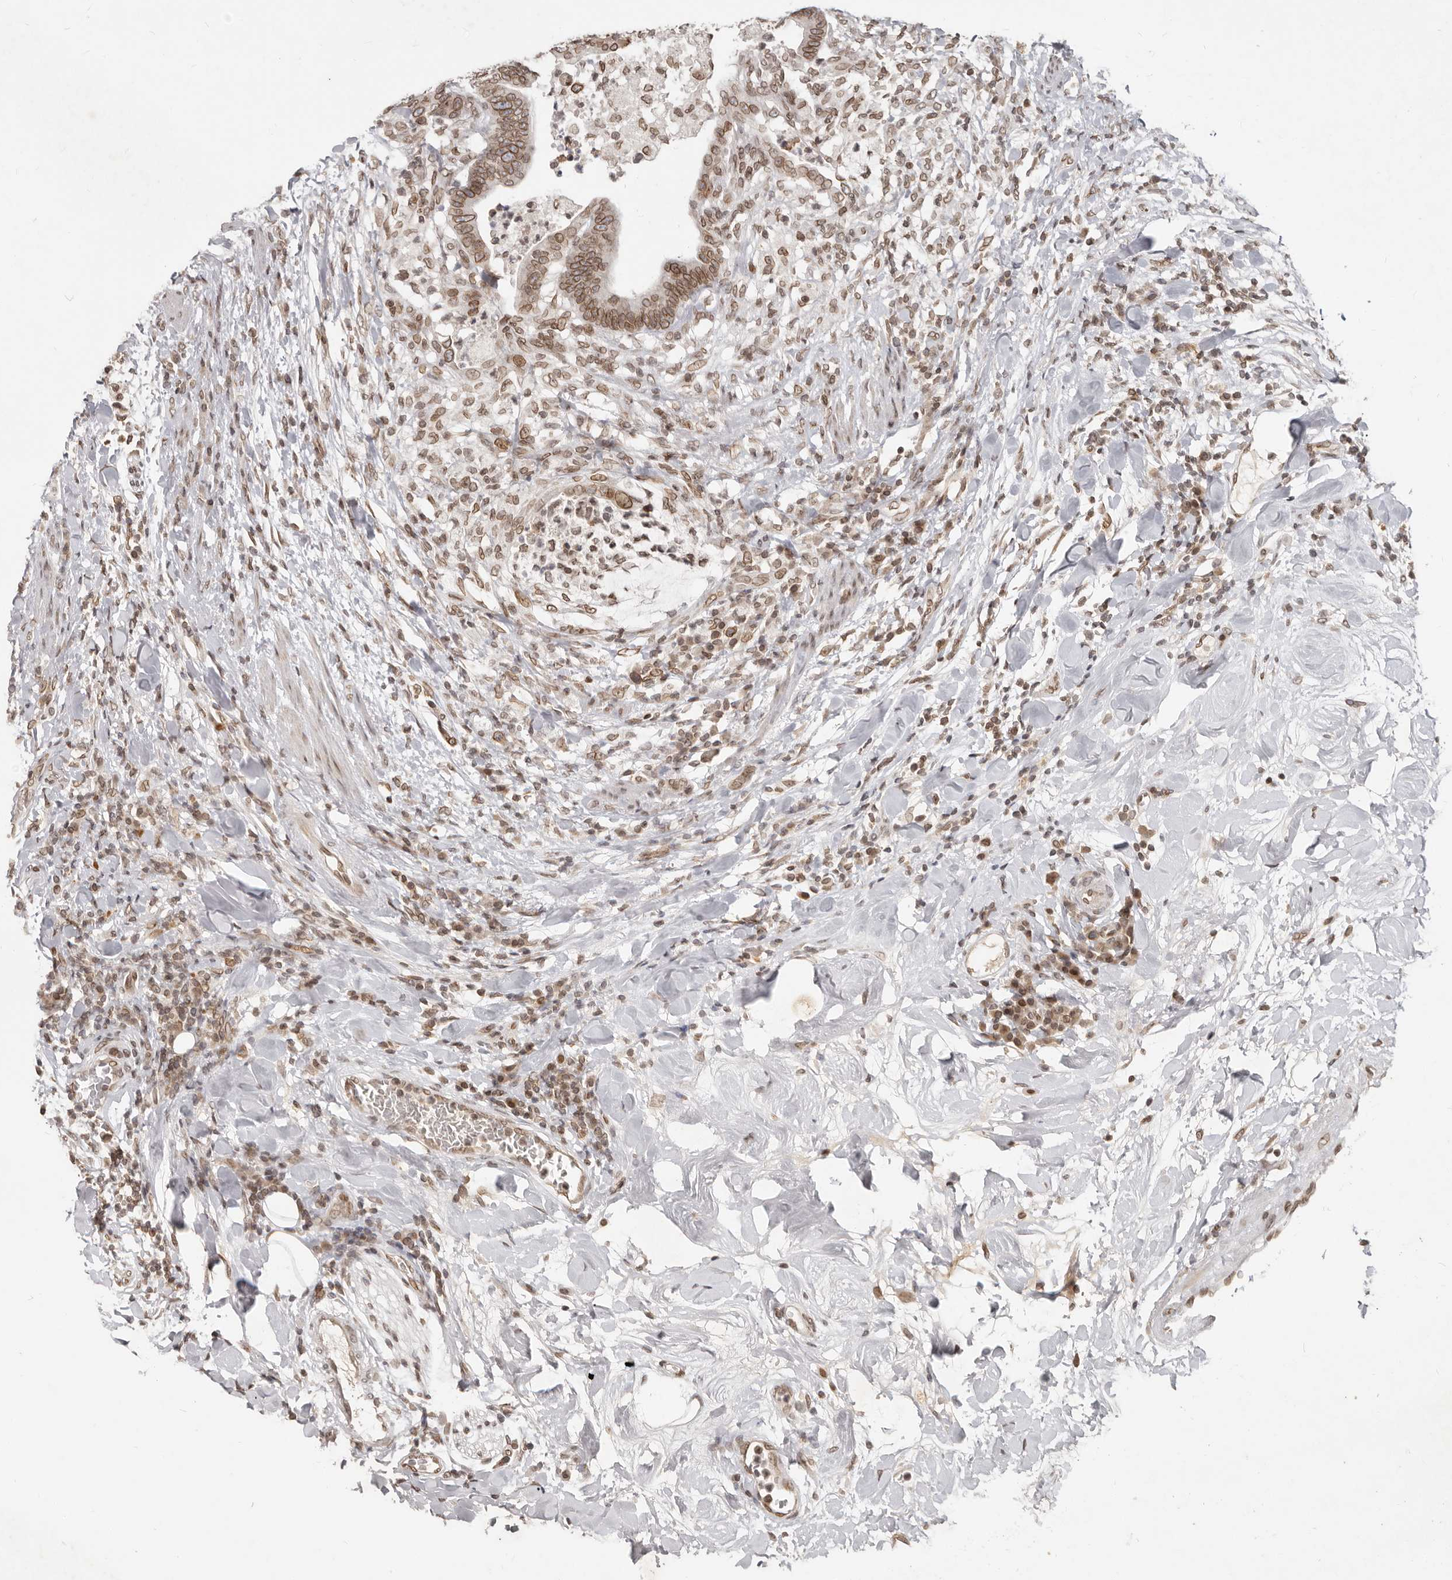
{"staining": {"intensity": "moderate", "quantity": ">75%", "location": "cytoplasmic/membranous,nuclear"}, "tissue": "colorectal cancer", "cell_type": "Tumor cells", "image_type": "cancer", "snomed": [{"axis": "morphology", "description": "Adenocarcinoma, NOS"}, {"axis": "topography", "description": "Colon"}], "caption": "DAB (3,3'-diaminobenzidine) immunohistochemical staining of human adenocarcinoma (colorectal) shows moderate cytoplasmic/membranous and nuclear protein positivity in about >75% of tumor cells.", "gene": "NUP153", "patient": {"sex": "female", "age": 66}}